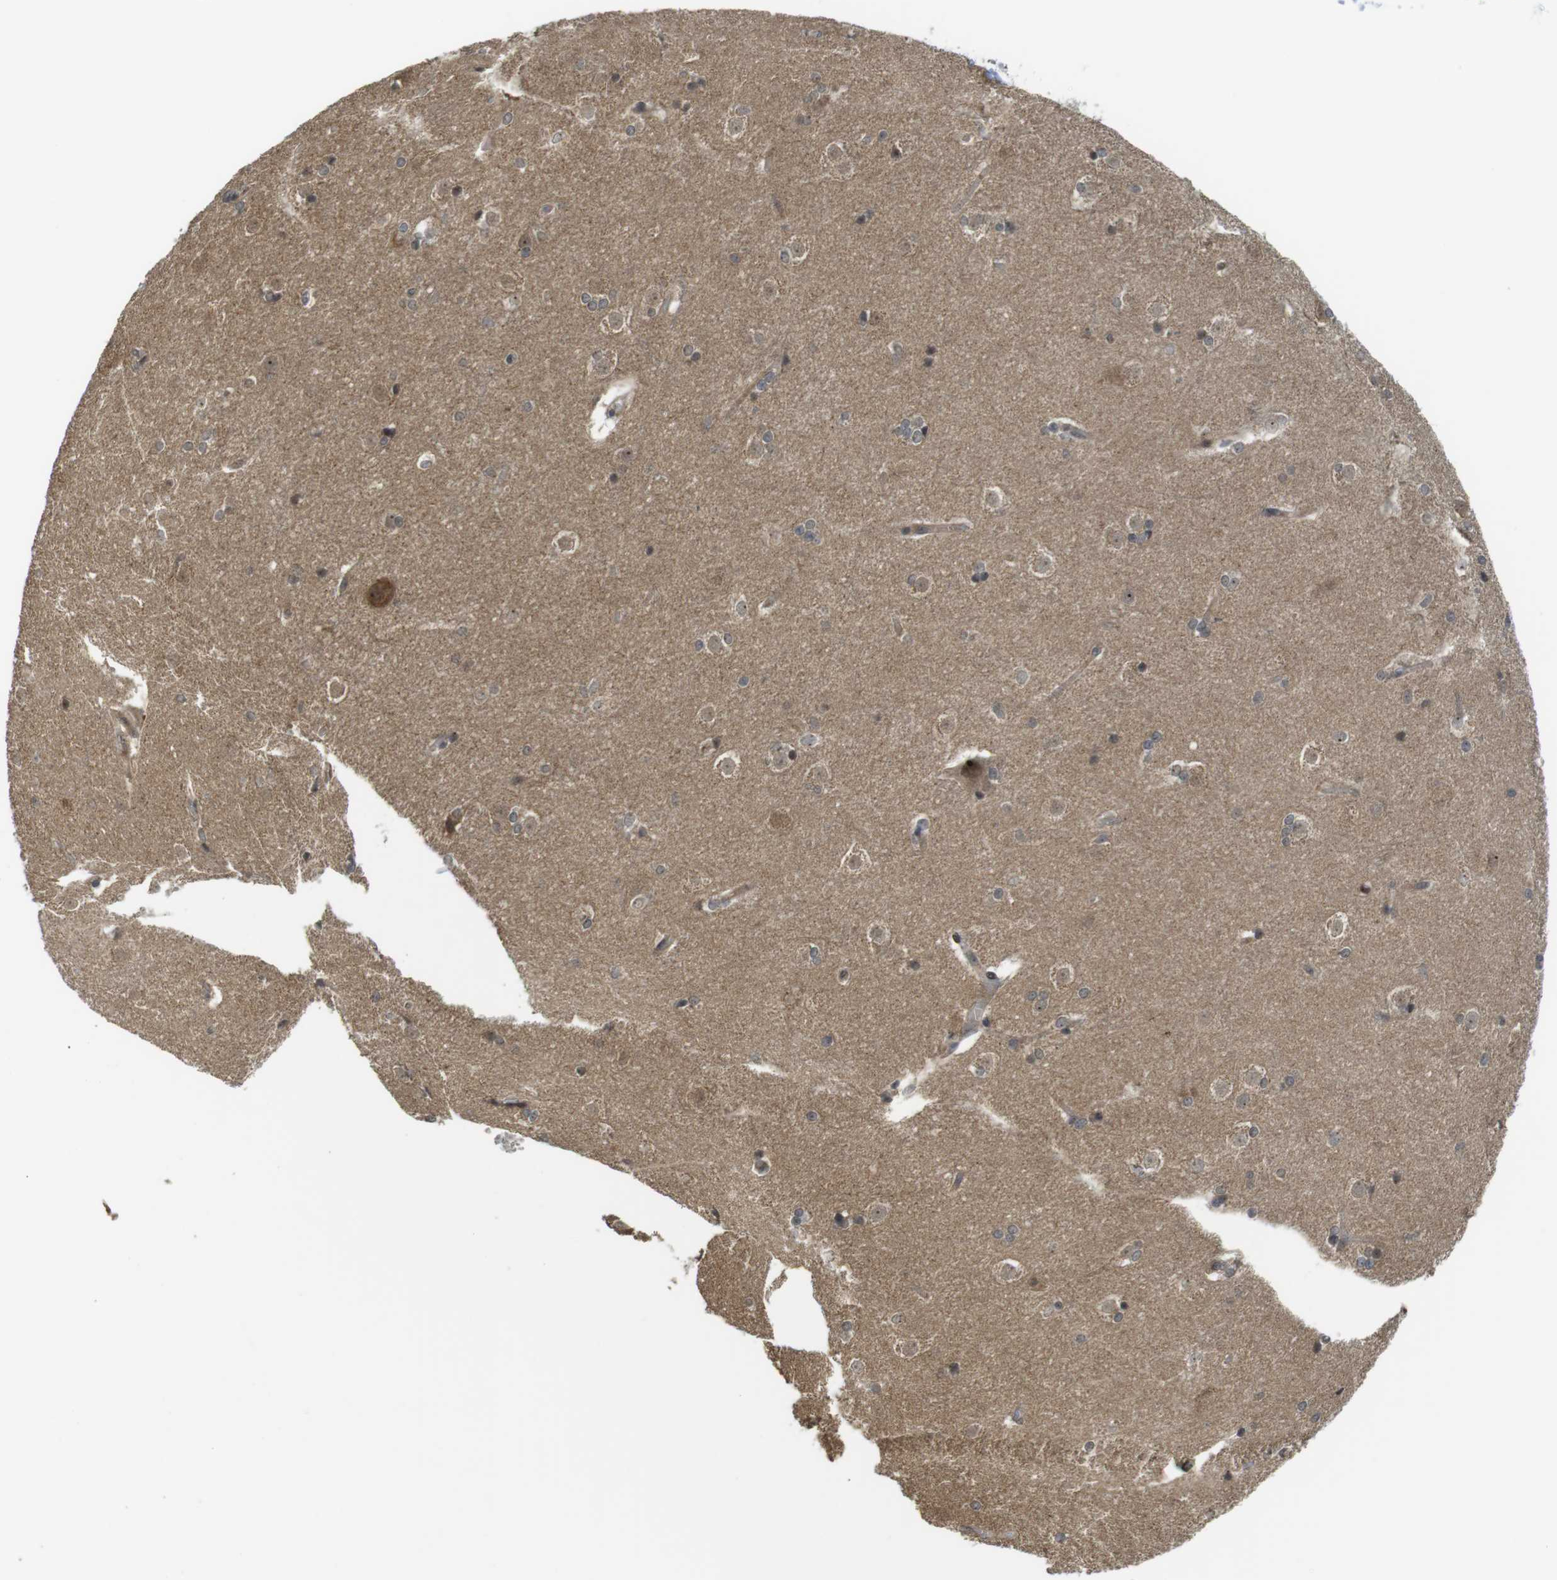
{"staining": {"intensity": "weak", "quantity": "<25%", "location": "cytoplasmic/membranous"}, "tissue": "caudate", "cell_type": "Glial cells", "image_type": "normal", "snomed": [{"axis": "morphology", "description": "Normal tissue, NOS"}, {"axis": "topography", "description": "Lateral ventricle wall"}], "caption": "Glial cells are negative for protein expression in unremarkable human caudate. (DAB immunohistochemistry visualized using brightfield microscopy, high magnification).", "gene": "CC2D1A", "patient": {"sex": "female", "age": 19}}